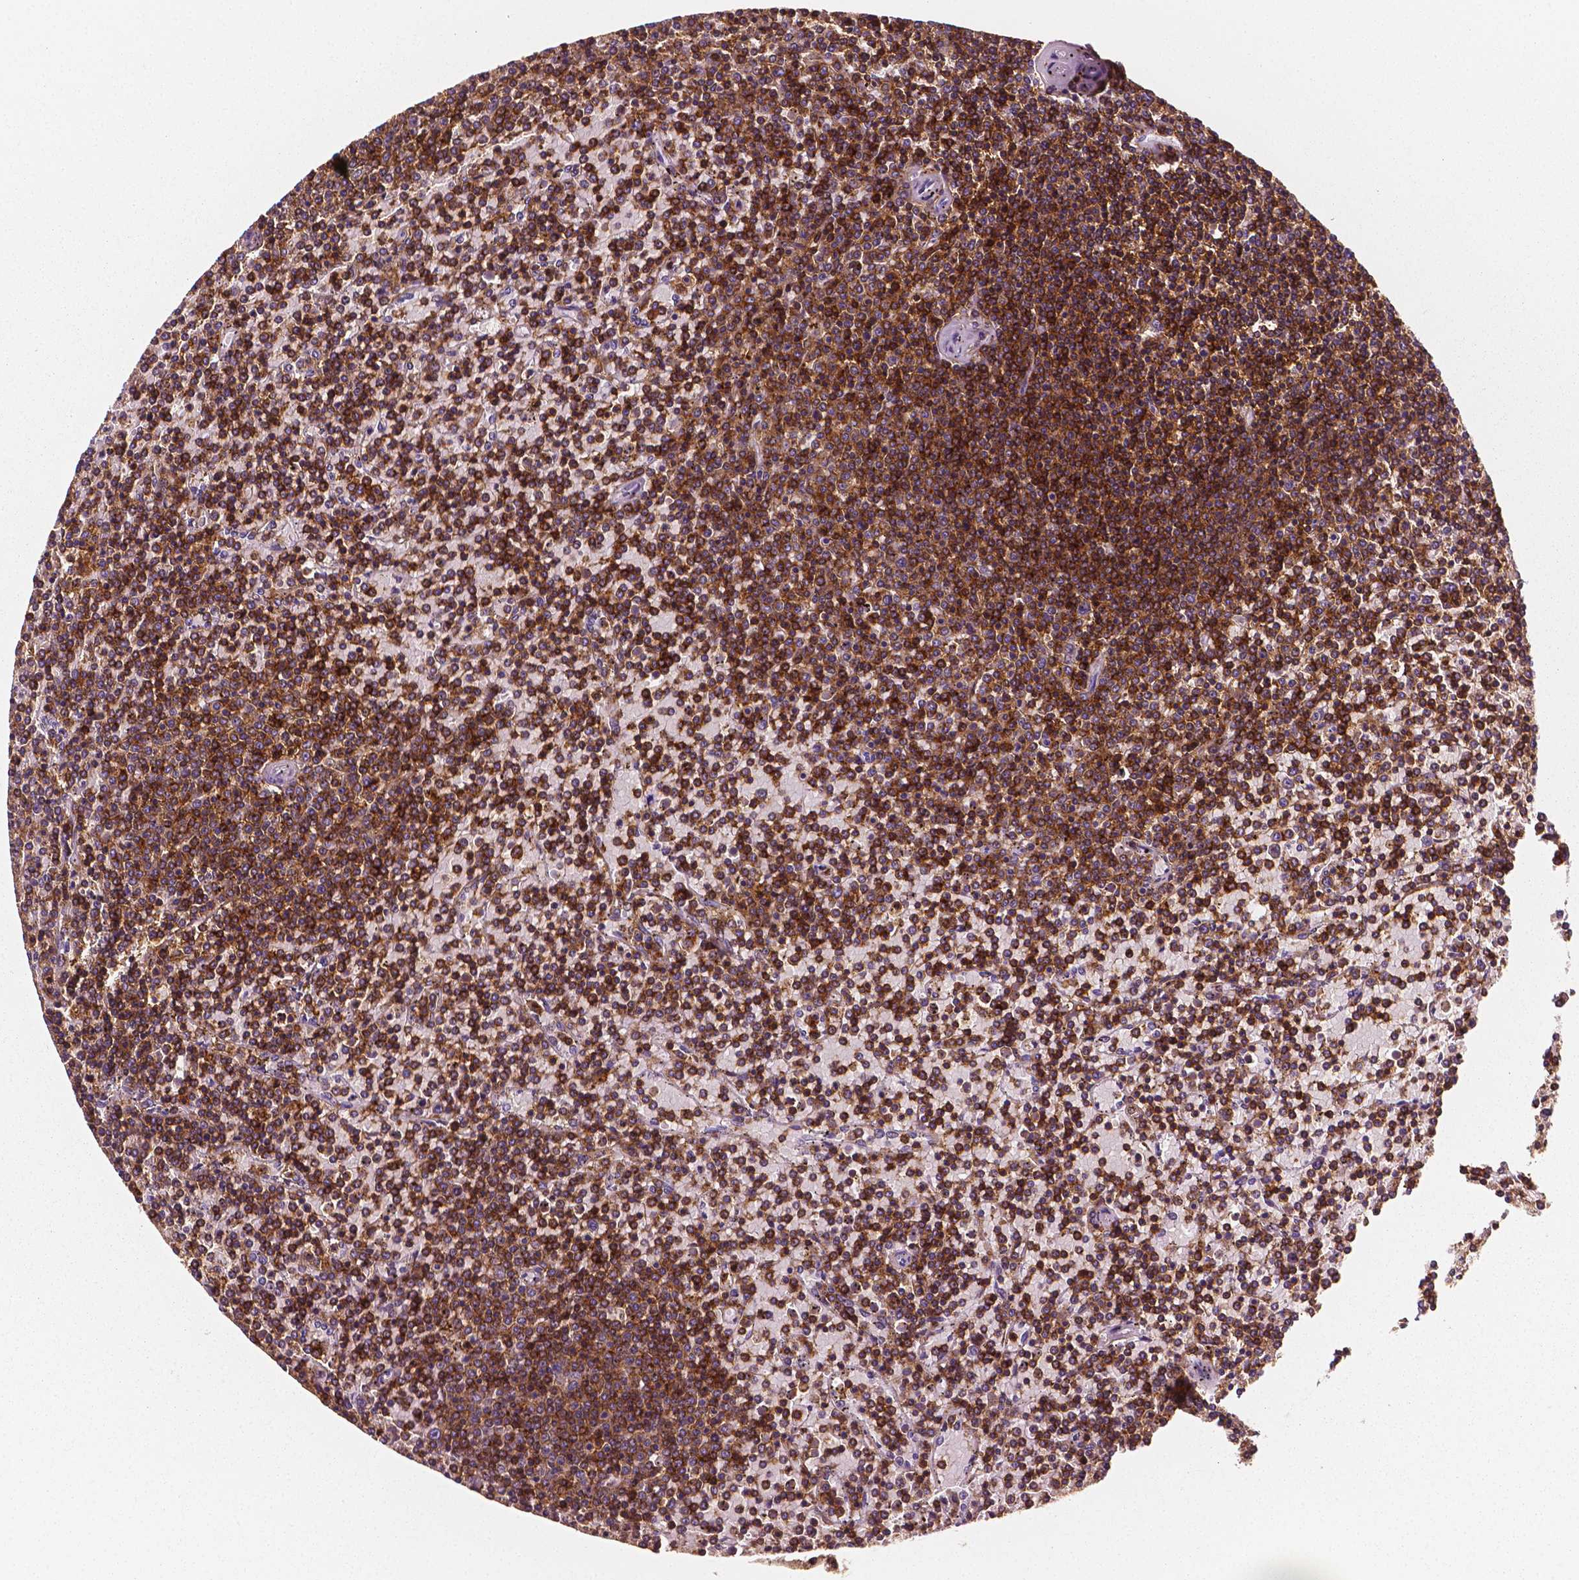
{"staining": {"intensity": "strong", "quantity": "25%-75%", "location": "cytoplasmic/membranous"}, "tissue": "lymphoma", "cell_type": "Tumor cells", "image_type": "cancer", "snomed": [{"axis": "morphology", "description": "Malignant lymphoma, non-Hodgkin's type, Low grade"}, {"axis": "topography", "description": "Spleen"}], "caption": "The histopathology image demonstrates immunohistochemical staining of low-grade malignant lymphoma, non-Hodgkin's type. There is strong cytoplasmic/membranous staining is seen in approximately 25%-75% of tumor cells.", "gene": "PTPRC", "patient": {"sex": "female", "age": 77}}